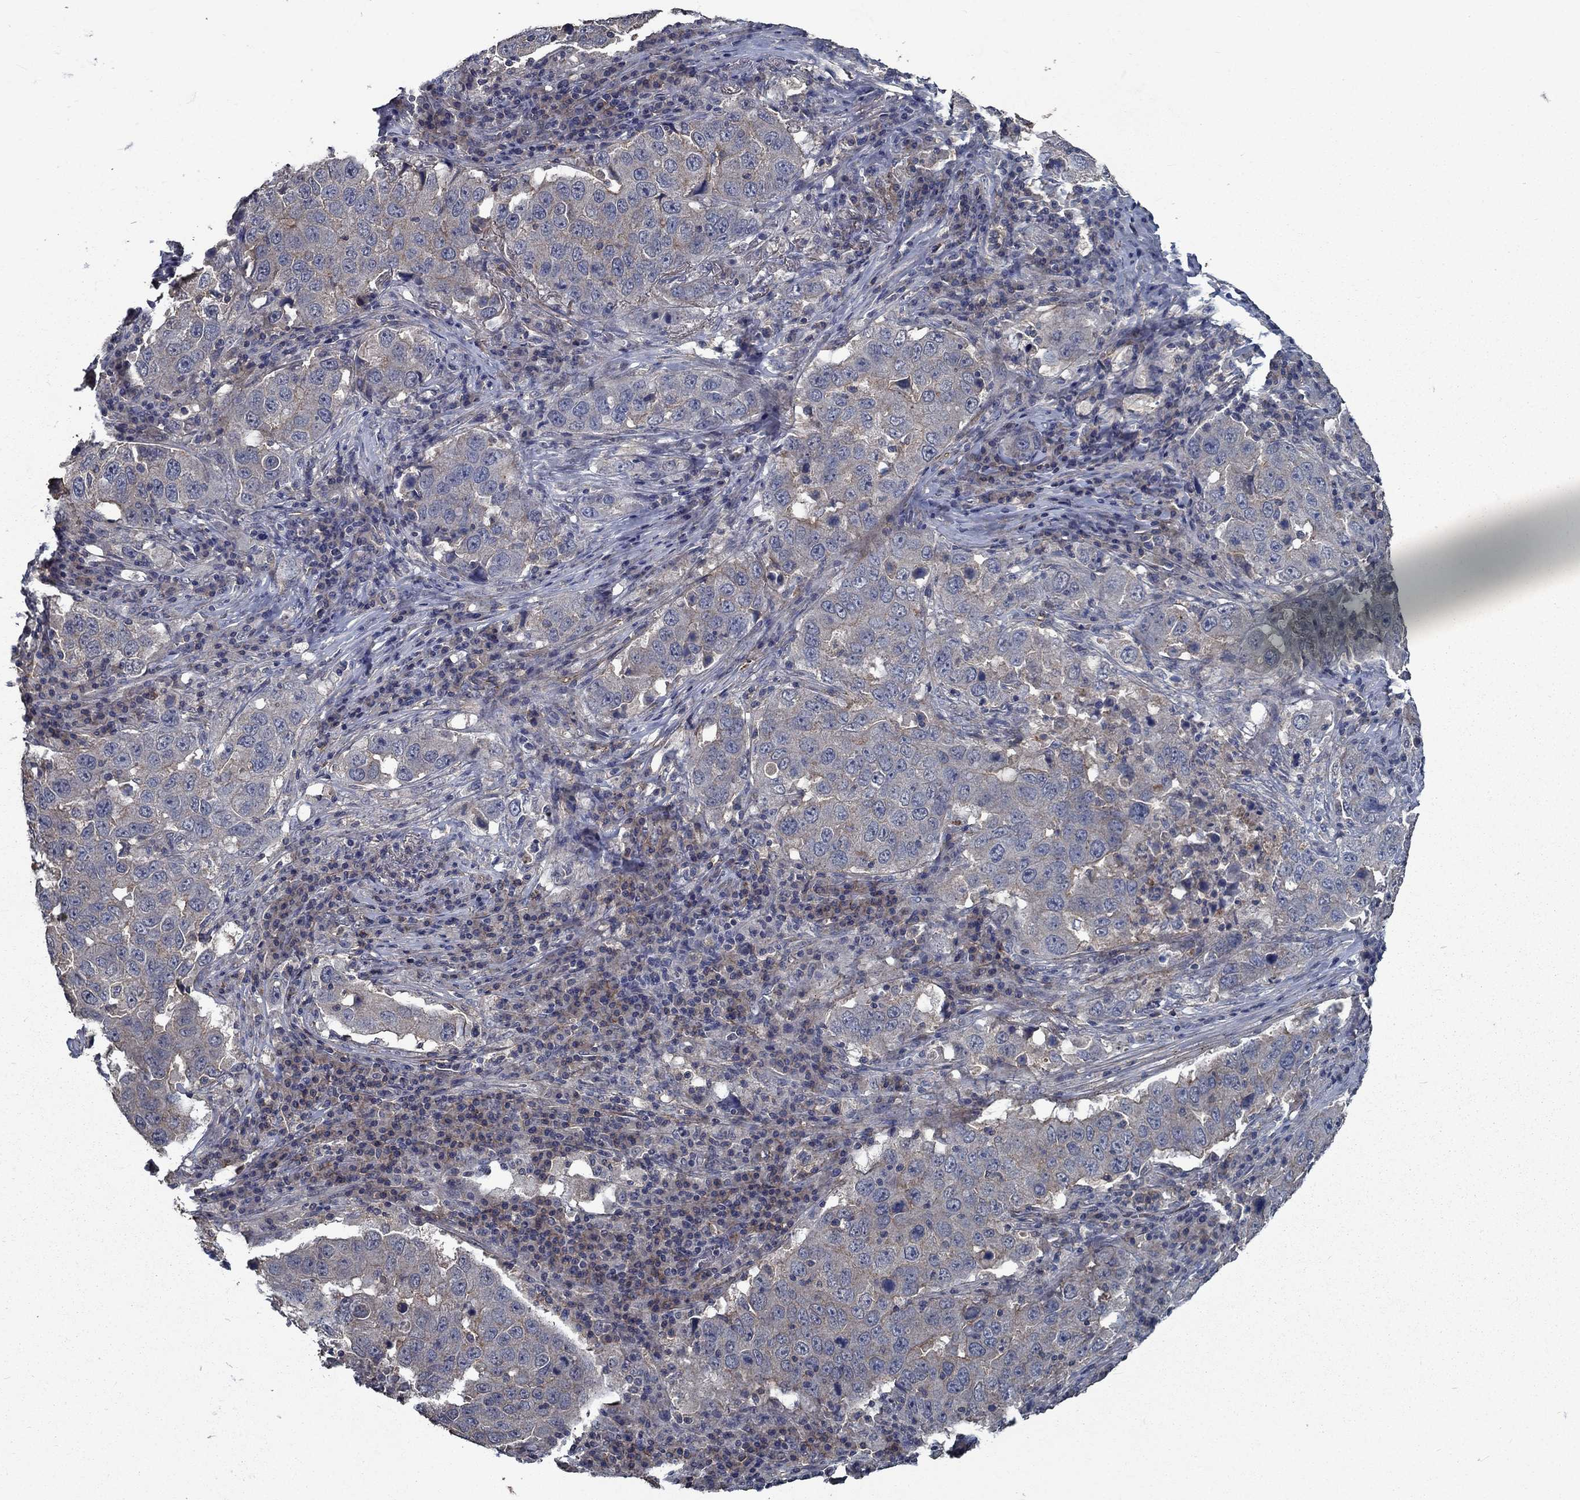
{"staining": {"intensity": "weak", "quantity": "<25%", "location": "cytoplasmic/membranous"}, "tissue": "lung cancer", "cell_type": "Tumor cells", "image_type": "cancer", "snomed": [{"axis": "morphology", "description": "Adenocarcinoma, NOS"}, {"axis": "topography", "description": "Lung"}], "caption": "IHC histopathology image of neoplastic tissue: lung cancer stained with DAB reveals no significant protein expression in tumor cells.", "gene": "SLC44A1", "patient": {"sex": "male", "age": 73}}